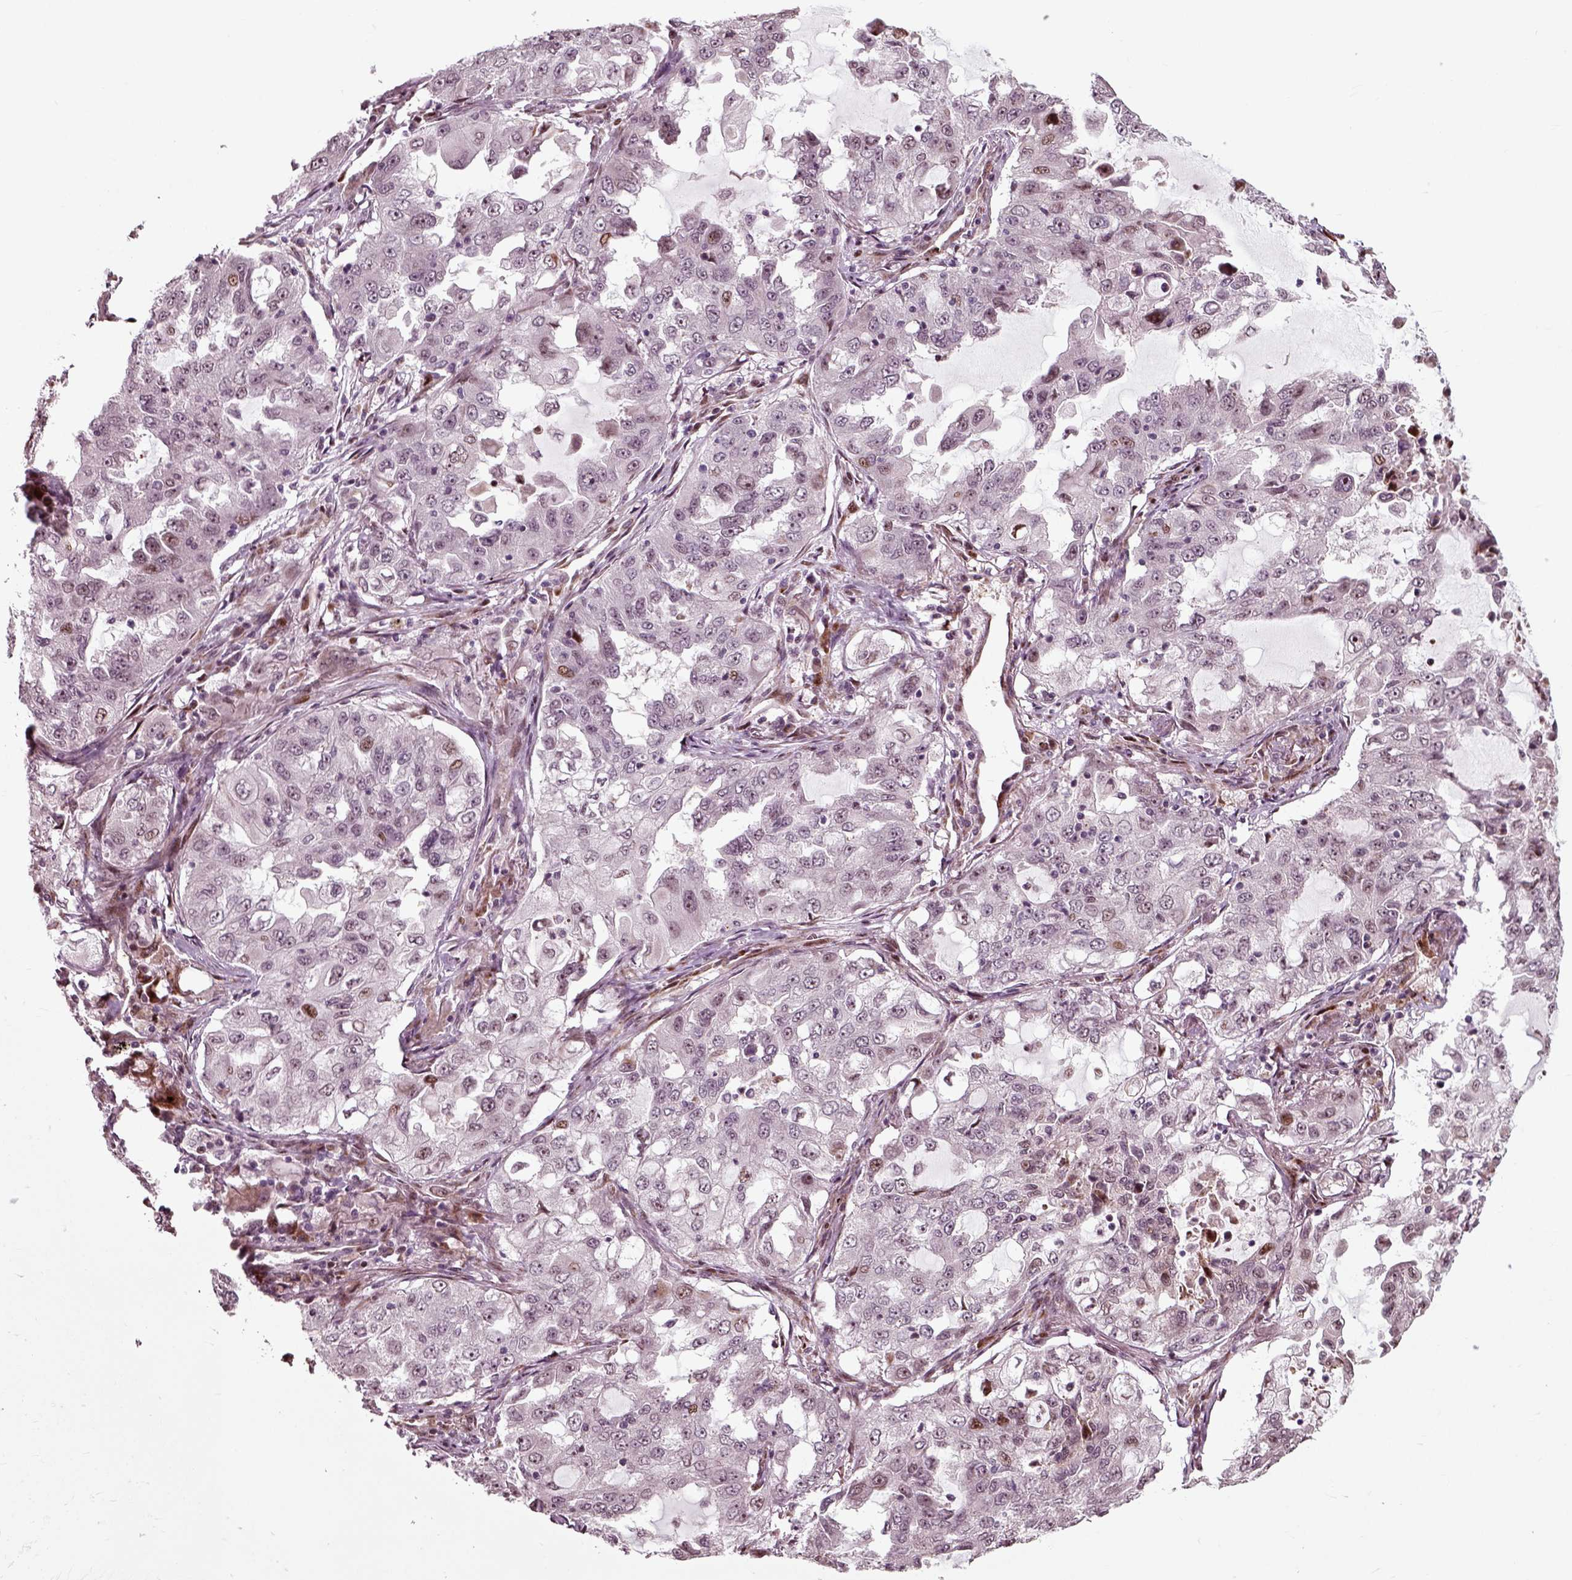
{"staining": {"intensity": "moderate", "quantity": "<25%", "location": "nuclear"}, "tissue": "lung cancer", "cell_type": "Tumor cells", "image_type": "cancer", "snomed": [{"axis": "morphology", "description": "Adenocarcinoma, NOS"}, {"axis": "topography", "description": "Lung"}], "caption": "A low amount of moderate nuclear staining is seen in approximately <25% of tumor cells in lung cancer (adenocarcinoma) tissue.", "gene": "CDC14A", "patient": {"sex": "female", "age": 61}}